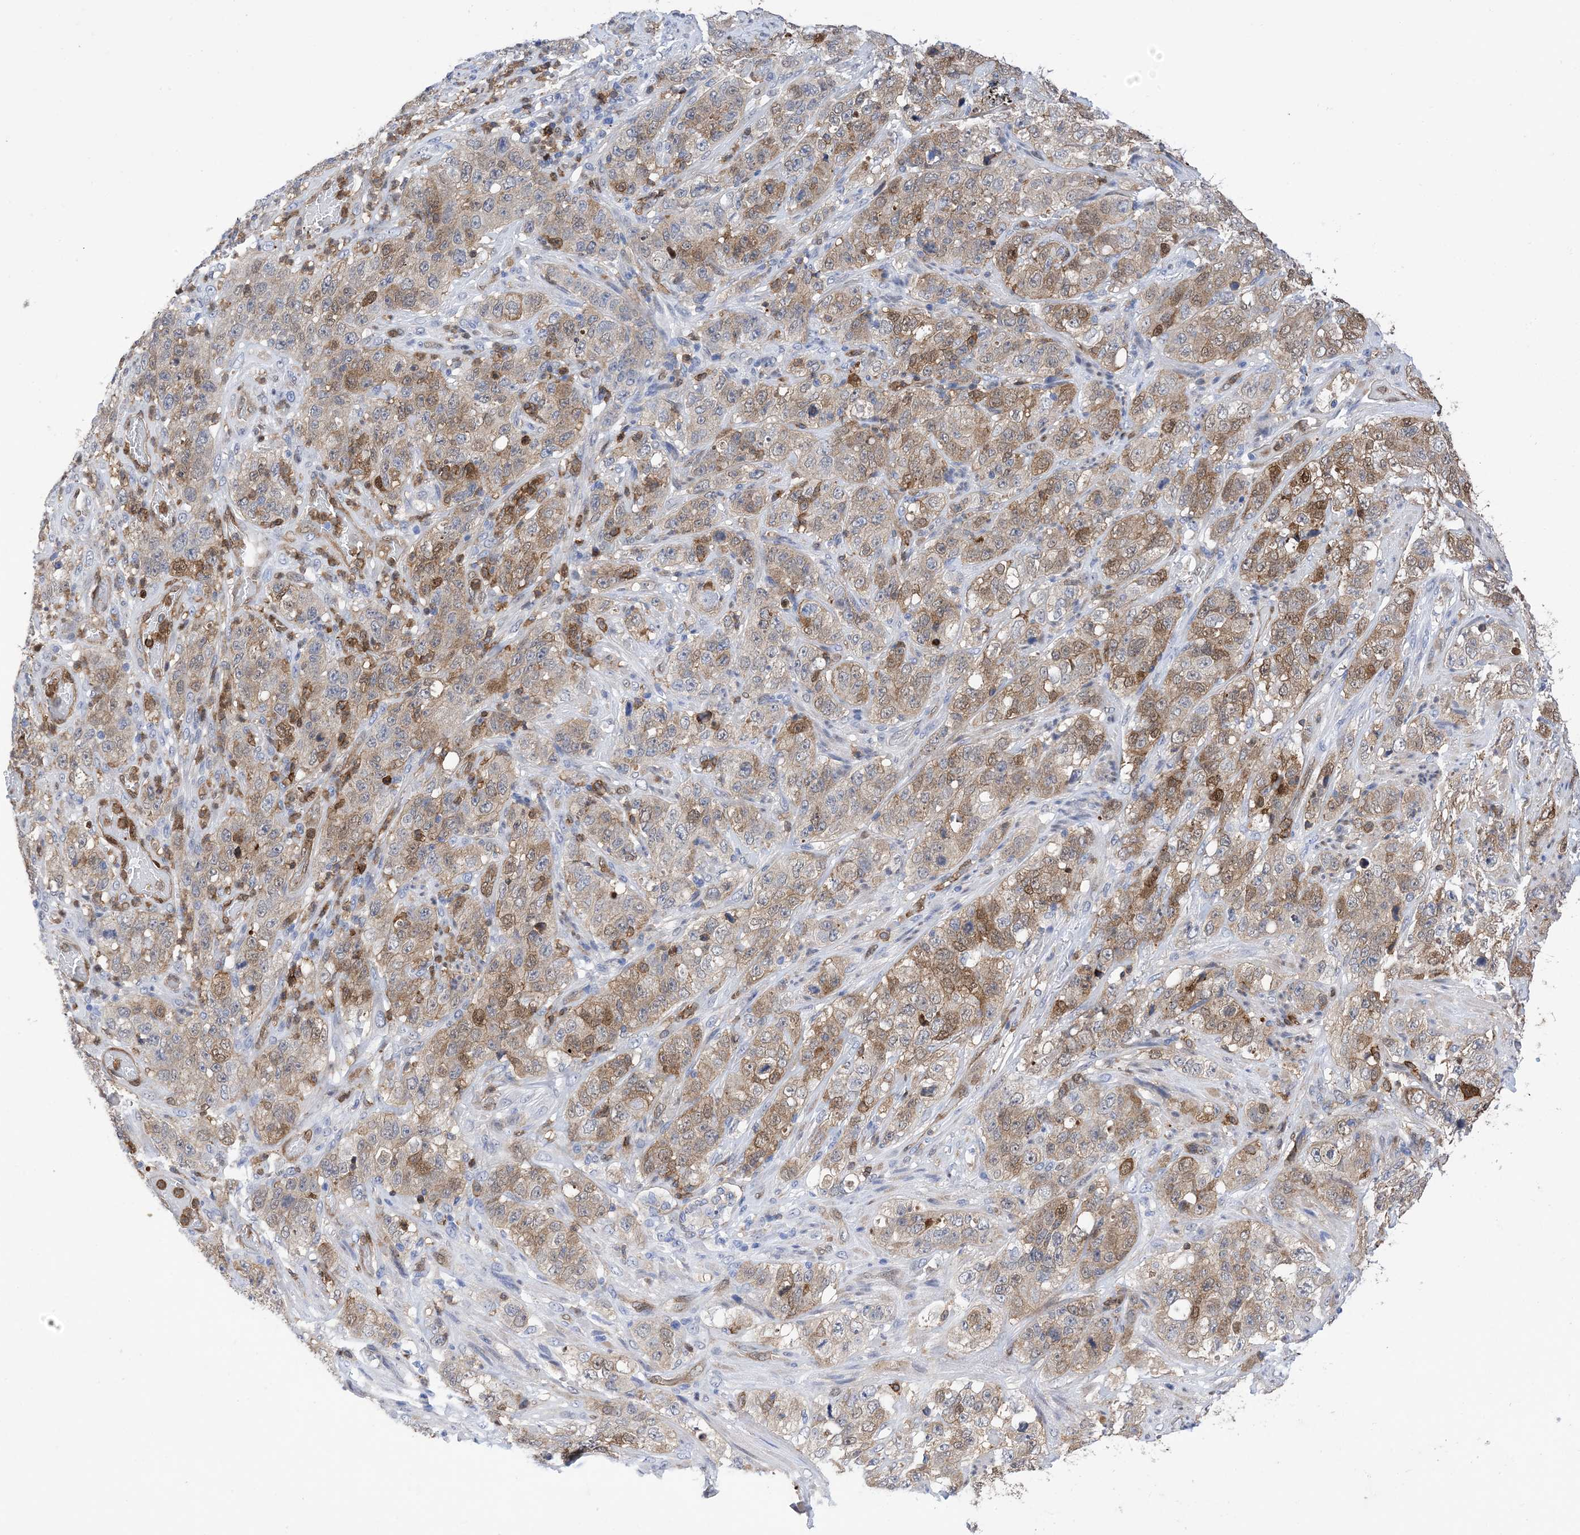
{"staining": {"intensity": "moderate", "quantity": "25%-75%", "location": "cytoplasmic/membranous"}, "tissue": "stomach cancer", "cell_type": "Tumor cells", "image_type": "cancer", "snomed": [{"axis": "morphology", "description": "Adenocarcinoma, NOS"}, {"axis": "topography", "description": "Stomach"}], "caption": "IHC staining of stomach cancer, which demonstrates medium levels of moderate cytoplasmic/membranous staining in approximately 25%-75% of tumor cells indicating moderate cytoplasmic/membranous protein positivity. The staining was performed using DAB (3,3'-diaminobenzidine) (brown) for protein detection and nuclei were counterstained in hematoxylin (blue).", "gene": "ANXA1", "patient": {"sex": "male", "age": 48}}